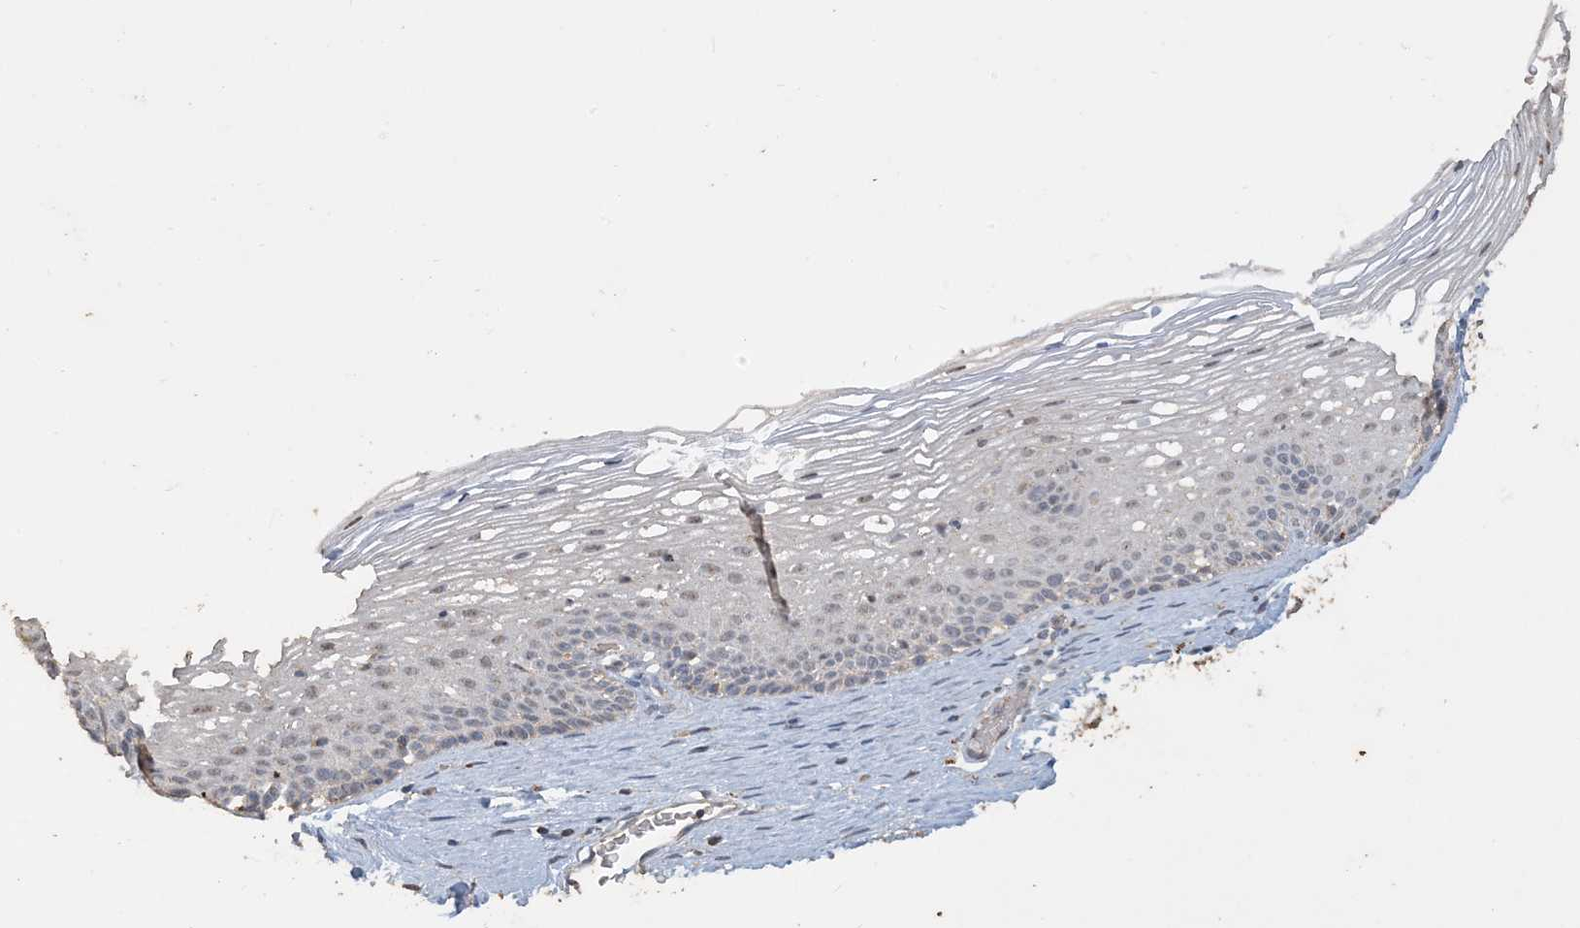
{"staining": {"intensity": "negative", "quantity": "none", "location": "none"}, "tissue": "cervix", "cell_type": "Glandular cells", "image_type": "normal", "snomed": [{"axis": "morphology", "description": "Normal tissue, NOS"}, {"axis": "topography", "description": "Cervix"}], "caption": "This is an immunohistochemistry (IHC) micrograph of normal human cervix. There is no staining in glandular cells.", "gene": "SFMBT2", "patient": {"sex": "female", "age": 33}}